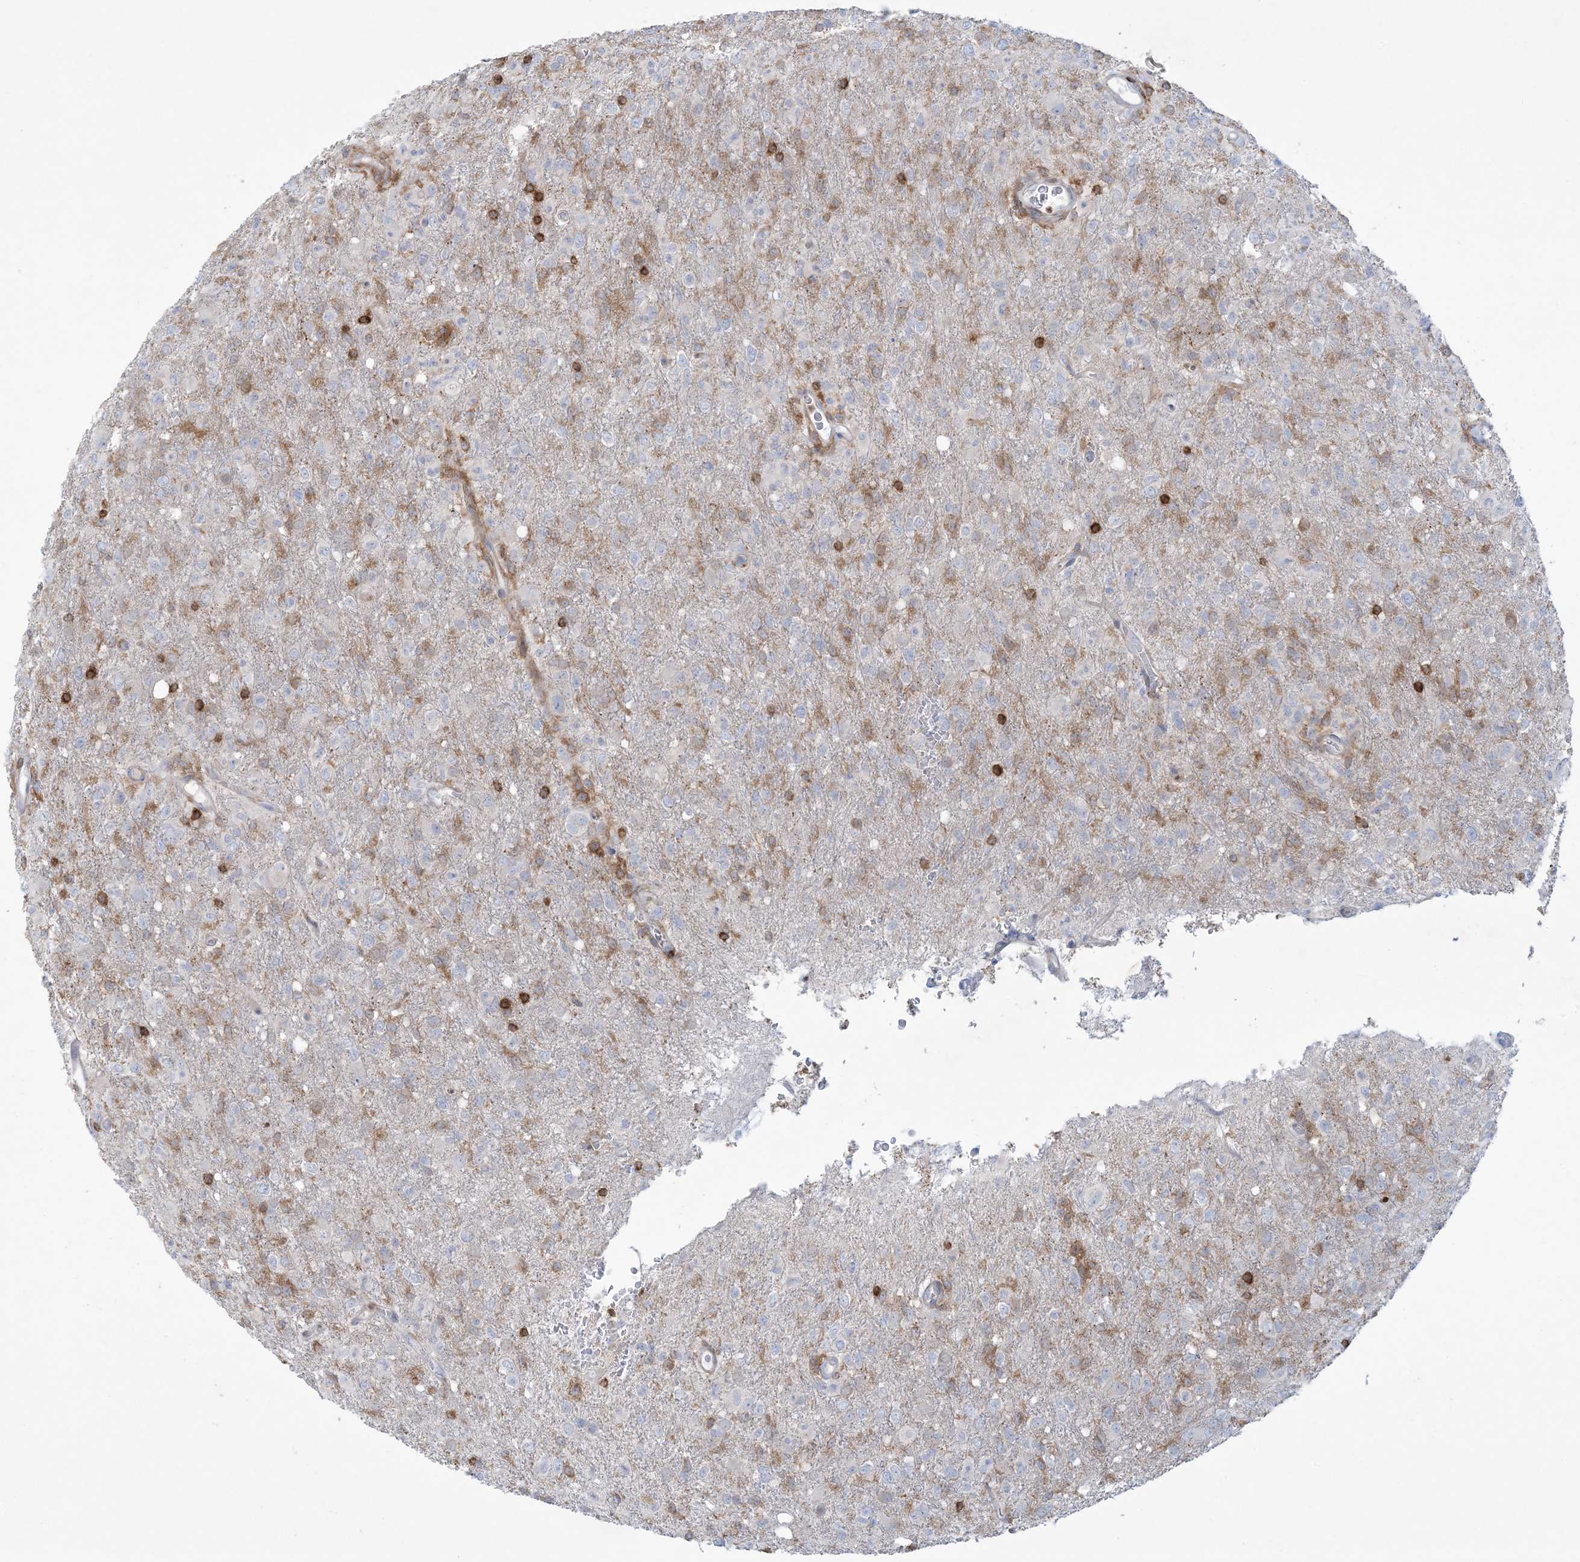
{"staining": {"intensity": "negative", "quantity": "none", "location": "none"}, "tissue": "glioma", "cell_type": "Tumor cells", "image_type": "cancer", "snomed": [{"axis": "morphology", "description": "Glioma, malignant, High grade"}, {"axis": "topography", "description": "Brain"}], "caption": "Glioma was stained to show a protein in brown. There is no significant positivity in tumor cells.", "gene": "ARHGAP30", "patient": {"sex": "female", "age": 57}}